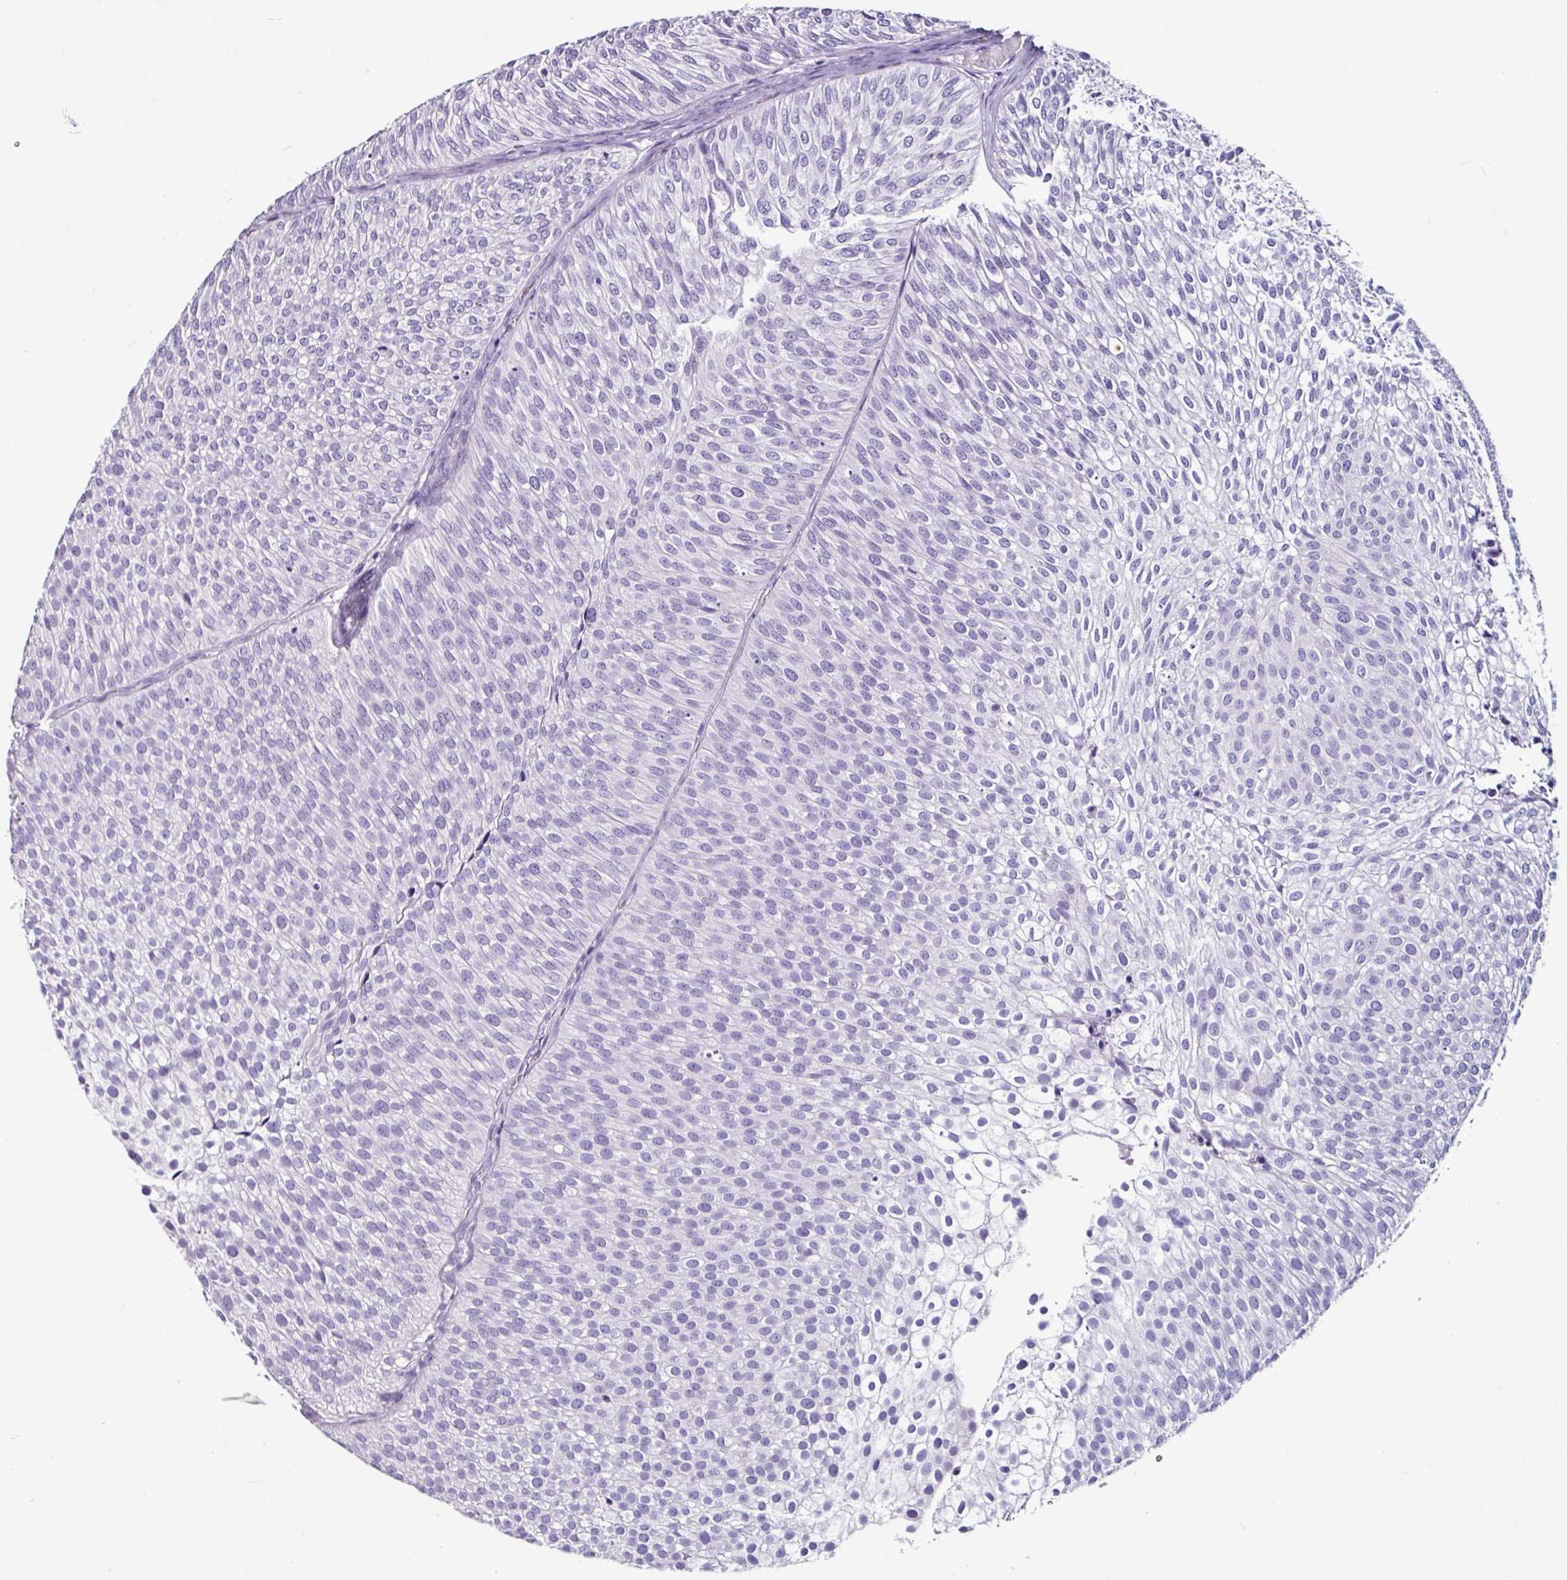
{"staining": {"intensity": "negative", "quantity": "none", "location": "none"}, "tissue": "urothelial cancer", "cell_type": "Tumor cells", "image_type": "cancer", "snomed": [{"axis": "morphology", "description": "Urothelial carcinoma, Low grade"}, {"axis": "topography", "description": "Urinary bladder"}], "caption": "This image is of urothelial cancer stained with IHC to label a protein in brown with the nuclei are counter-stained blue. There is no expression in tumor cells. (DAB immunohistochemistry (IHC) with hematoxylin counter stain).", "gene": "GLP2R", "patient": {"sex": "male", "age": 91}}